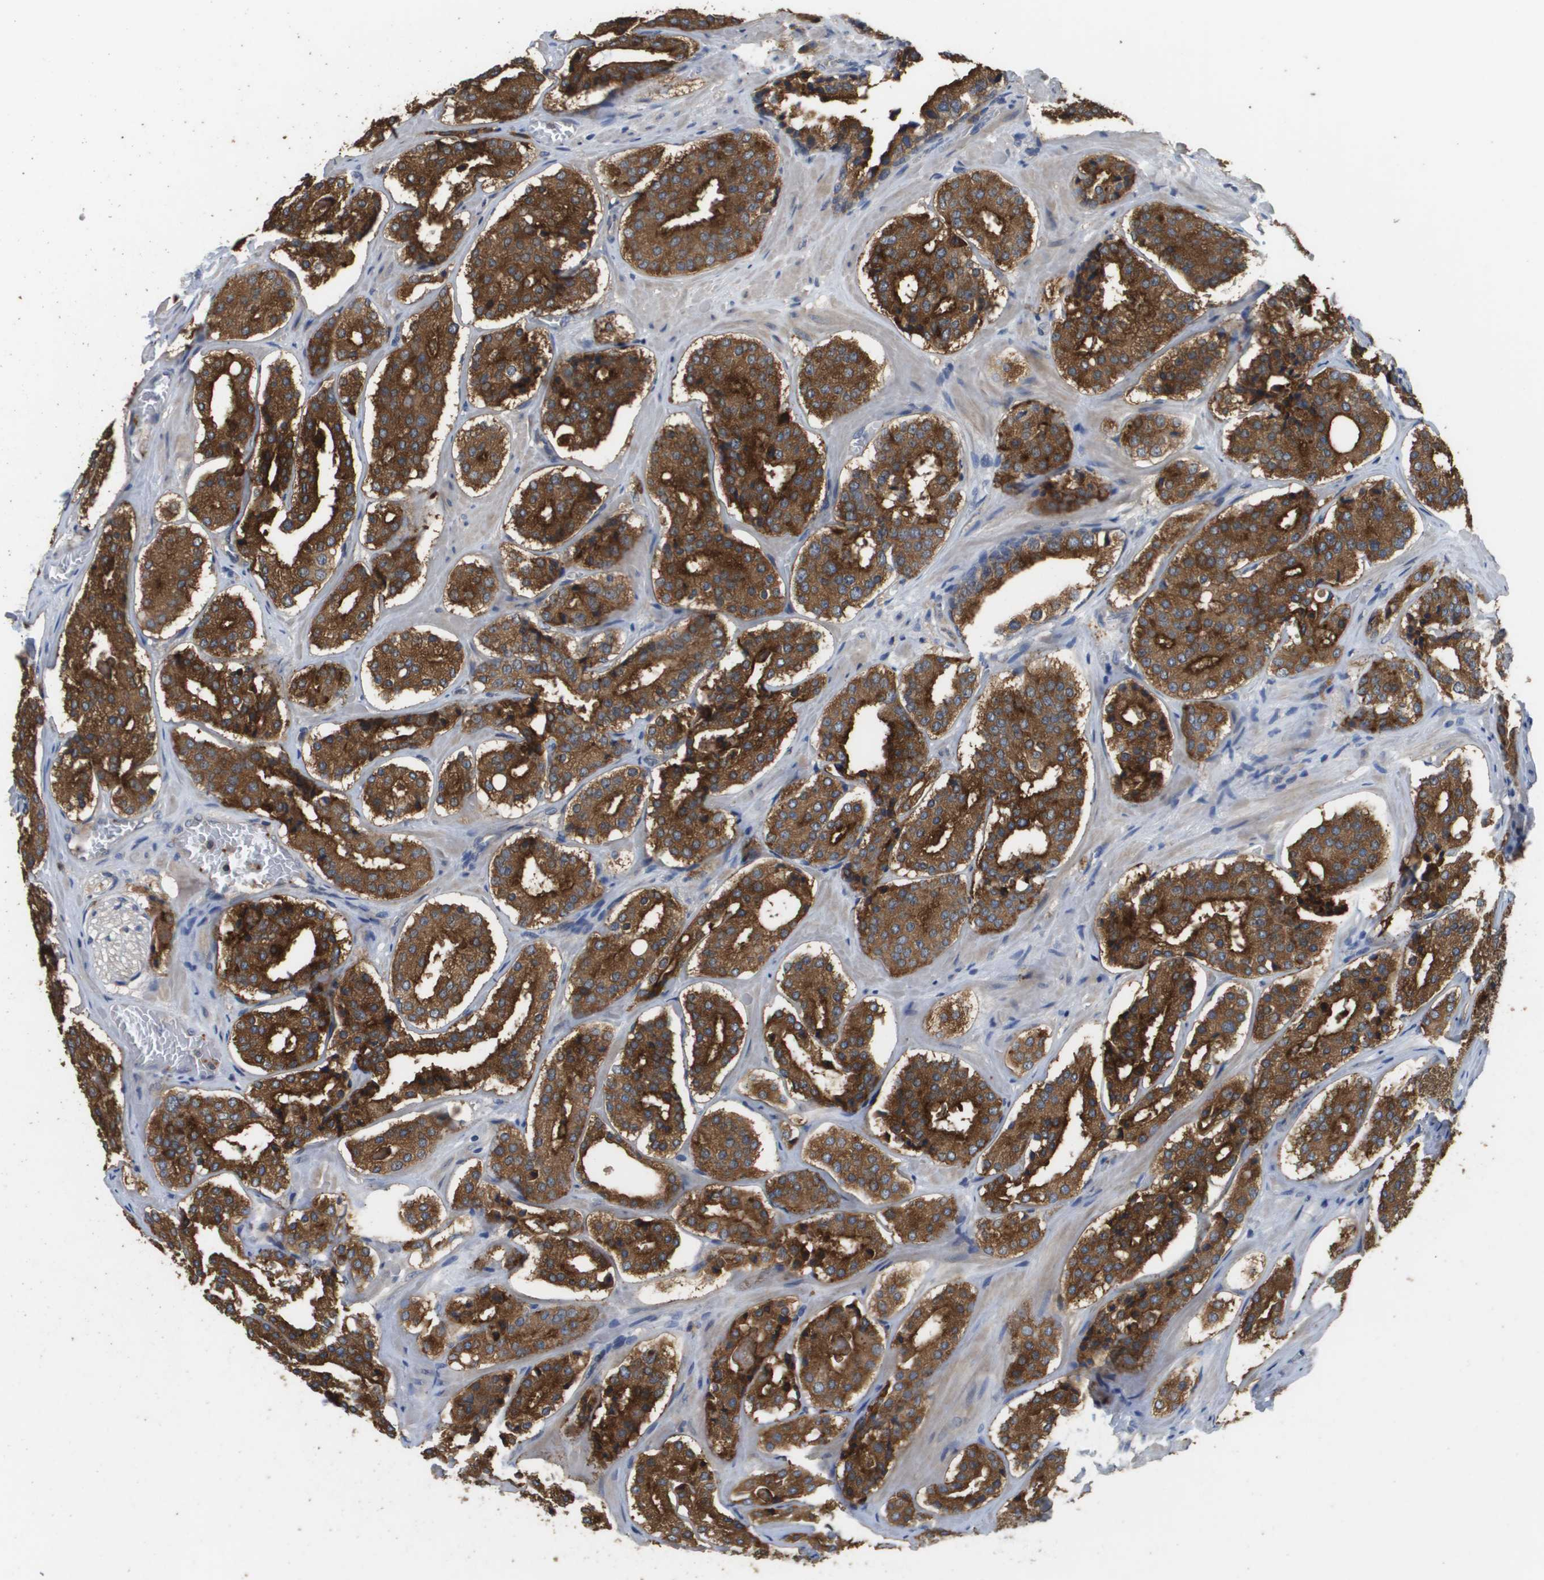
{"staining": {"intensity": "strong", "quantity": ">75%", "location": "cytoplasmic/membranous"}, "tissue": "prostate cancer", "cell_type": "Tumor cells", "image_type": "cancer", "snomed": [{"axis": "morphology", "description": "Adenocarcinoma, High grade"}, {"axis": "topography", "description": "Prostate"}], "caption": "Strong cytoplasmic/membranous staining is present in approximately >75% of tumor cells in prostate adenocarcinoma (high-grade).", "gene": "RAB27B", "patient": {"sex": "male", "age": 60}}